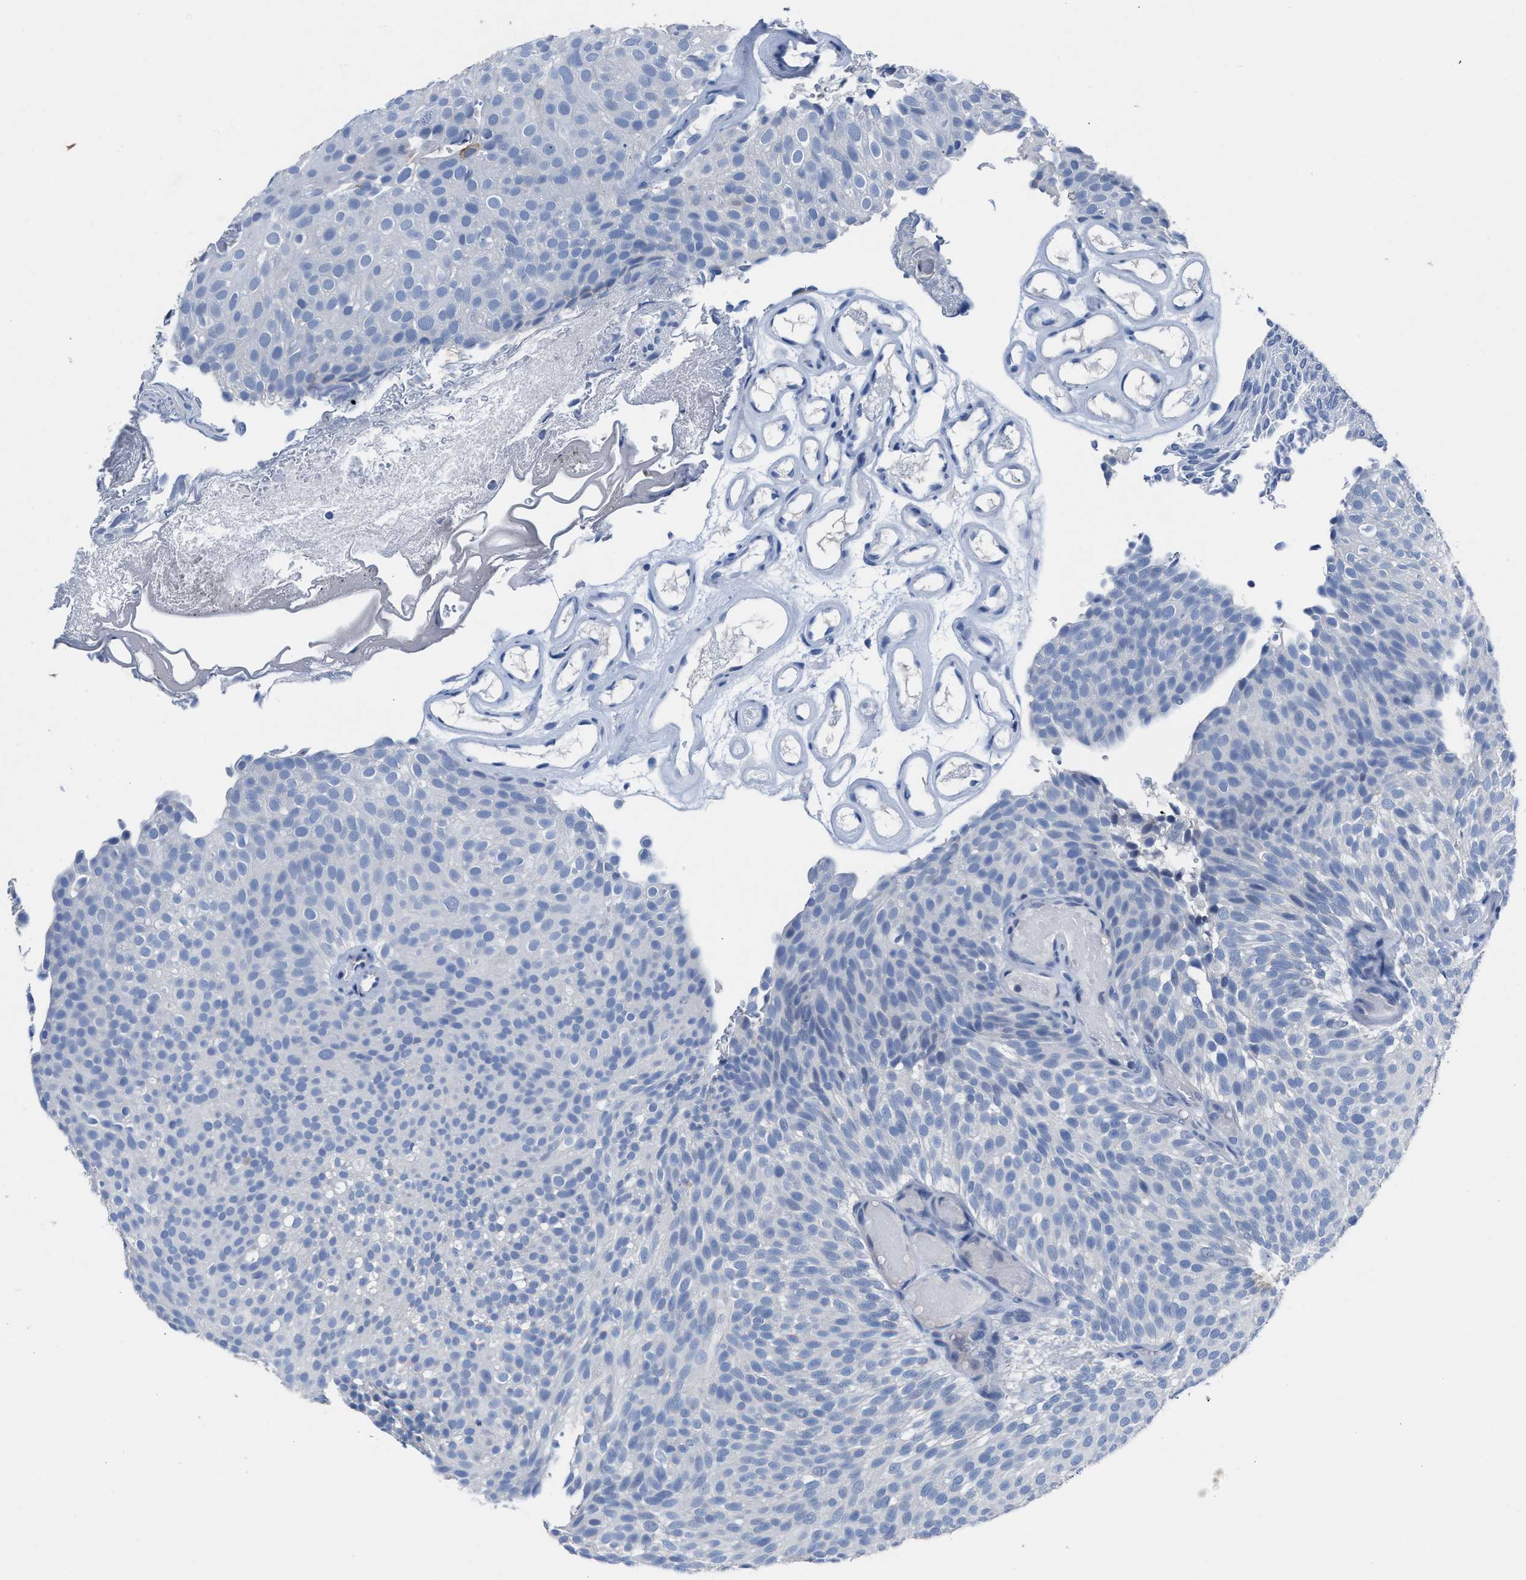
{"staining": {"intensity": "negative", "quantity": "none", "location": "none"}, "tissue": "urothelial cancer", "cell_type": "Tumor cells", "image_type": "cancer", "snomed": [{"axis": "morphology", "description": "Urothelial carcinoma, Low grade"}, {"axis": "topography", "description": "Urinary bladder"}], "caption": "Tumor cells are negative for brown protein staining in low-grade urothelial carcinoma.", "gene": "CEACAM5", "patient": {"sex": "male", "age": 78}}